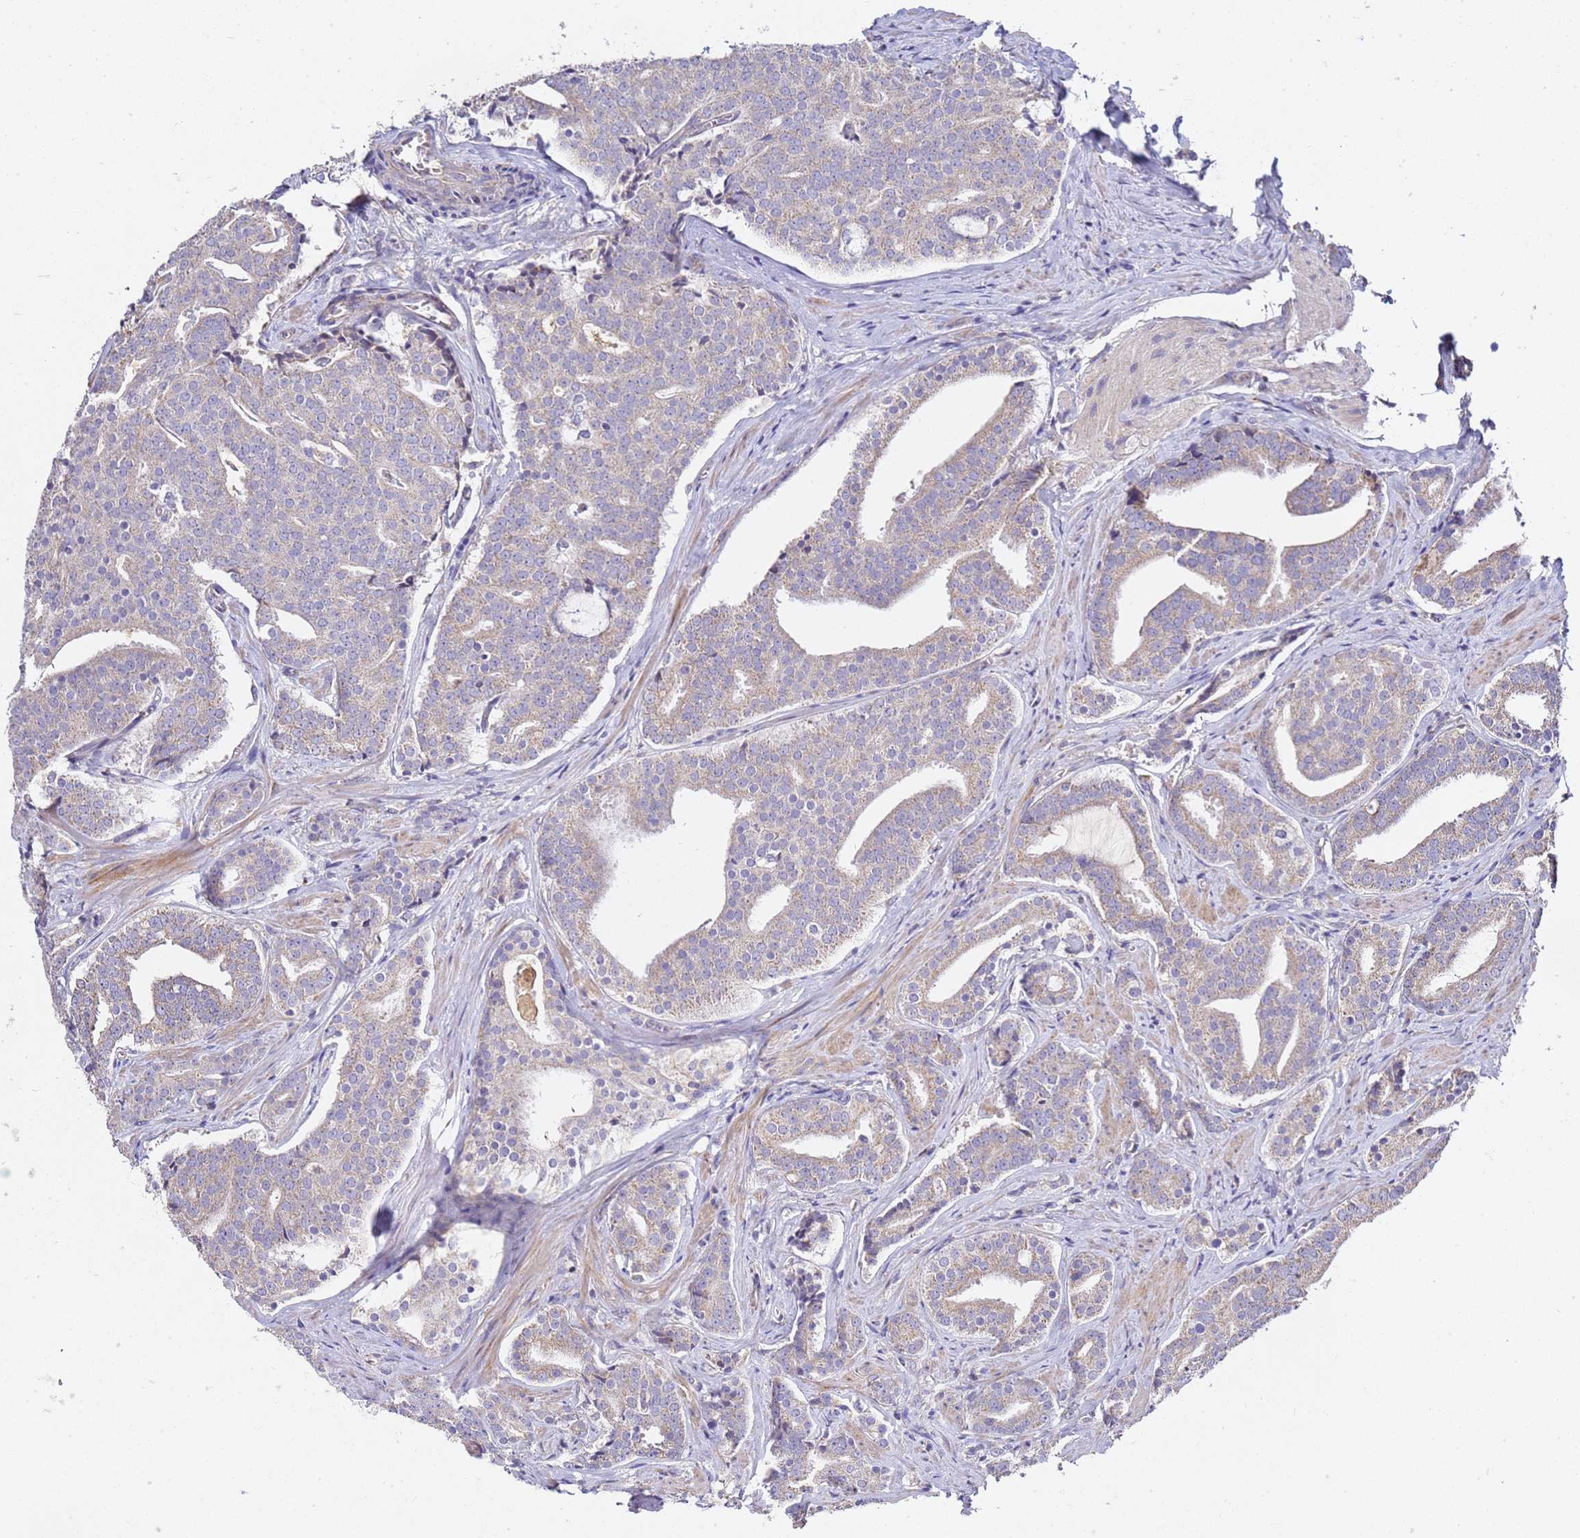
{"staining": {"intensity": "weak", "quantity": "<25%", "location": "cytoplasmic/membranous"}, "tissue": "prostate cancer", "cell_type": "Tumor cells", "image_type": "cancer", "snomed": [{"axis": "morphology", "description": "Adenocarcinoma, High grade"}, {"axis": "topography", "description": "Prostate"}], "caption": "Immunohistochemical staining of human prostate cancer (high-grade adenocarcinoma) exhibits no significant positivity in tumor cells. (Stains: DAB (3,3'-diaminobenzidine) IHC with hematoxylin counter stain, Microscopy: brightfield microscopy at high magnification).", "gene": "OR2B11", "patient": {"sex": "male", "age": 55}}